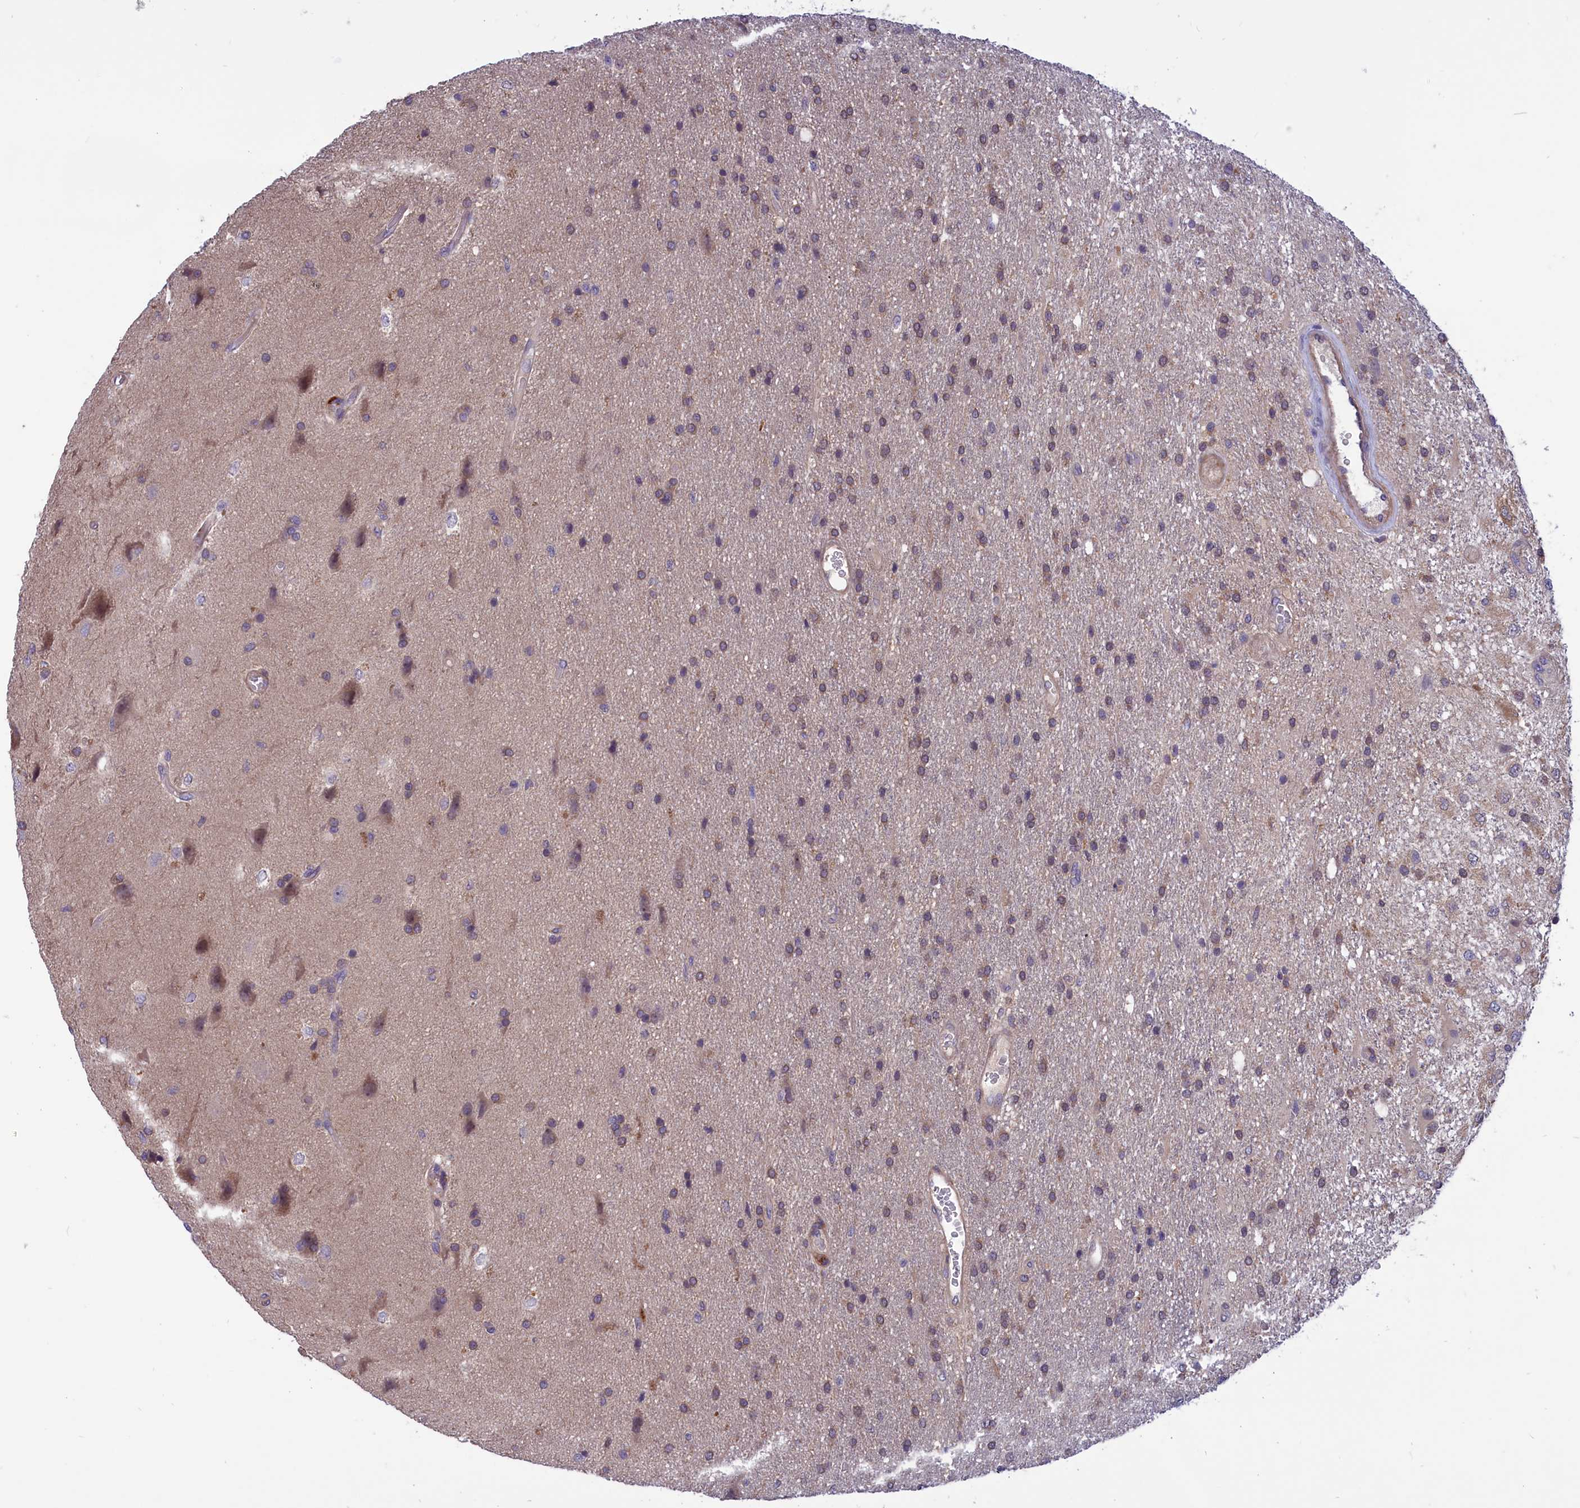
{"staining": {"intensity": "weak", "quantity": "25%-75%", "location": "cytoplasmic/membranous"}, "tissue": "glioma", "cell_type": "Tumor cells", "image_type": "cancer", "snomed": [{"axis": "morphology", "description": "Glioma, malignant, Low grade"}, {"axis": "topography", "description": "Brain"}], "caption": "Malignant glioma (low-grade) stained for a protein reveals weak cytoplasmic/membranous positivity in tumor cells.", "gene": "AMDHD2", "patient": {"sex": "male", "age": 66}}